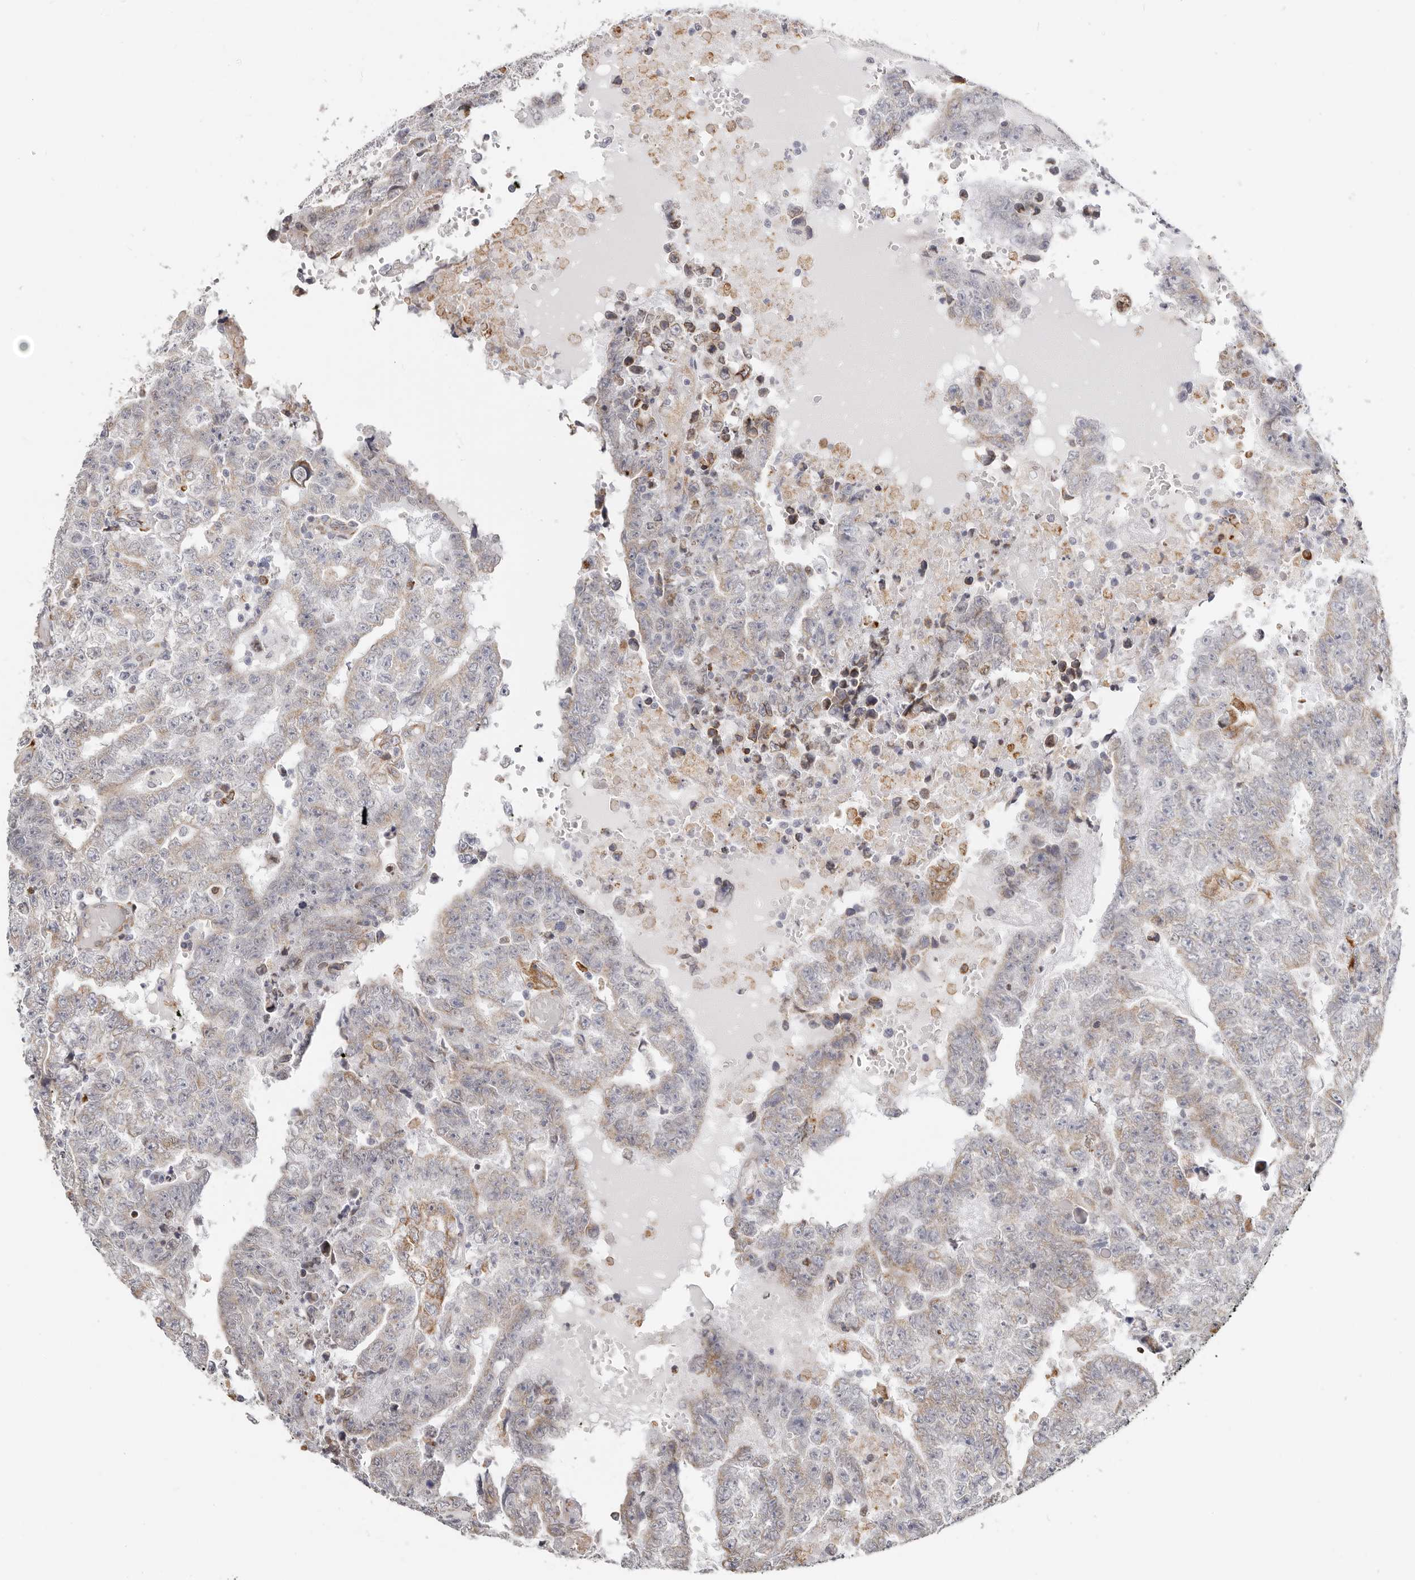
{"staining": {"intensity": "weak", "quantity": "<25%", "location": "cytoplasmic/membranous"}, "tissue": "testis cancer", "cell_type": "Tumor cells", "image_type": "cancer", "snomed": [{"axis": "morphology", "description": "Carcinoma, Embryonal, NOS"}, {"axis": "topography", "description": "Testis"}], "caption": "Protein analysis of testis embryonal carcinoma displays no significant positivity in tumor cells.", "gene": "IL32", "patient": {"sex": "male", "age": 25}}